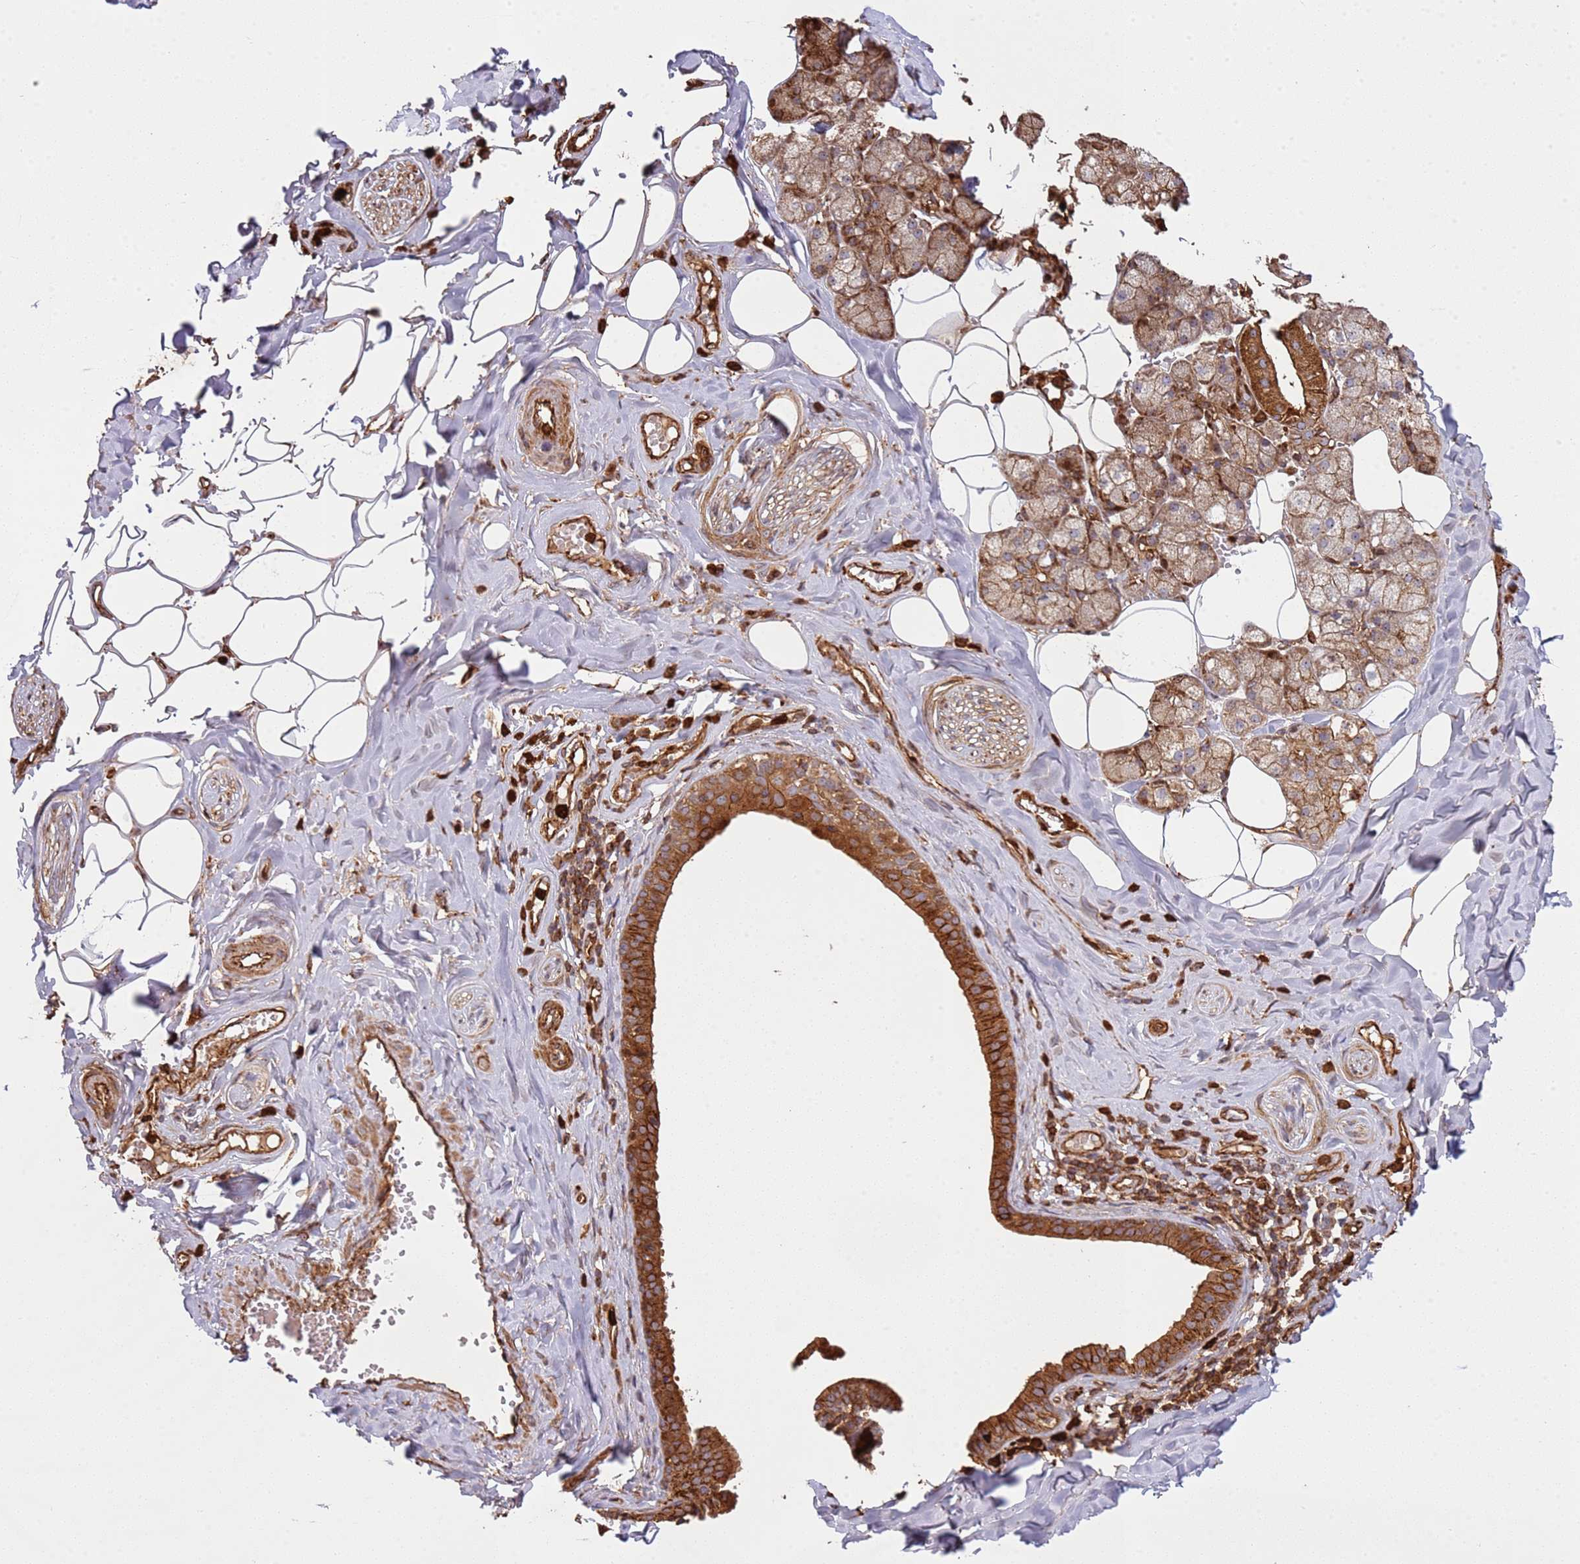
{"staining": {"intensity": "strong", "quantity": ">75%", "location": "cytoplasmic/membranous"}, "tissue": "salivary gland", "cell_type": "Glandular cells", "image_type": "normal", "snomed": [{"axis": "morphology", "description": "Normal tissue, NOS"}, {"axis": "topography", "description": "Salivary gland"}], "caption": "Protein staining reveals strong cytoplasmic/membranous expression in approximately >75% of glandular cells in normal salivary gland.", "gene": "NDUFAF4", "patient": {"sex": "male", "age": 62}}